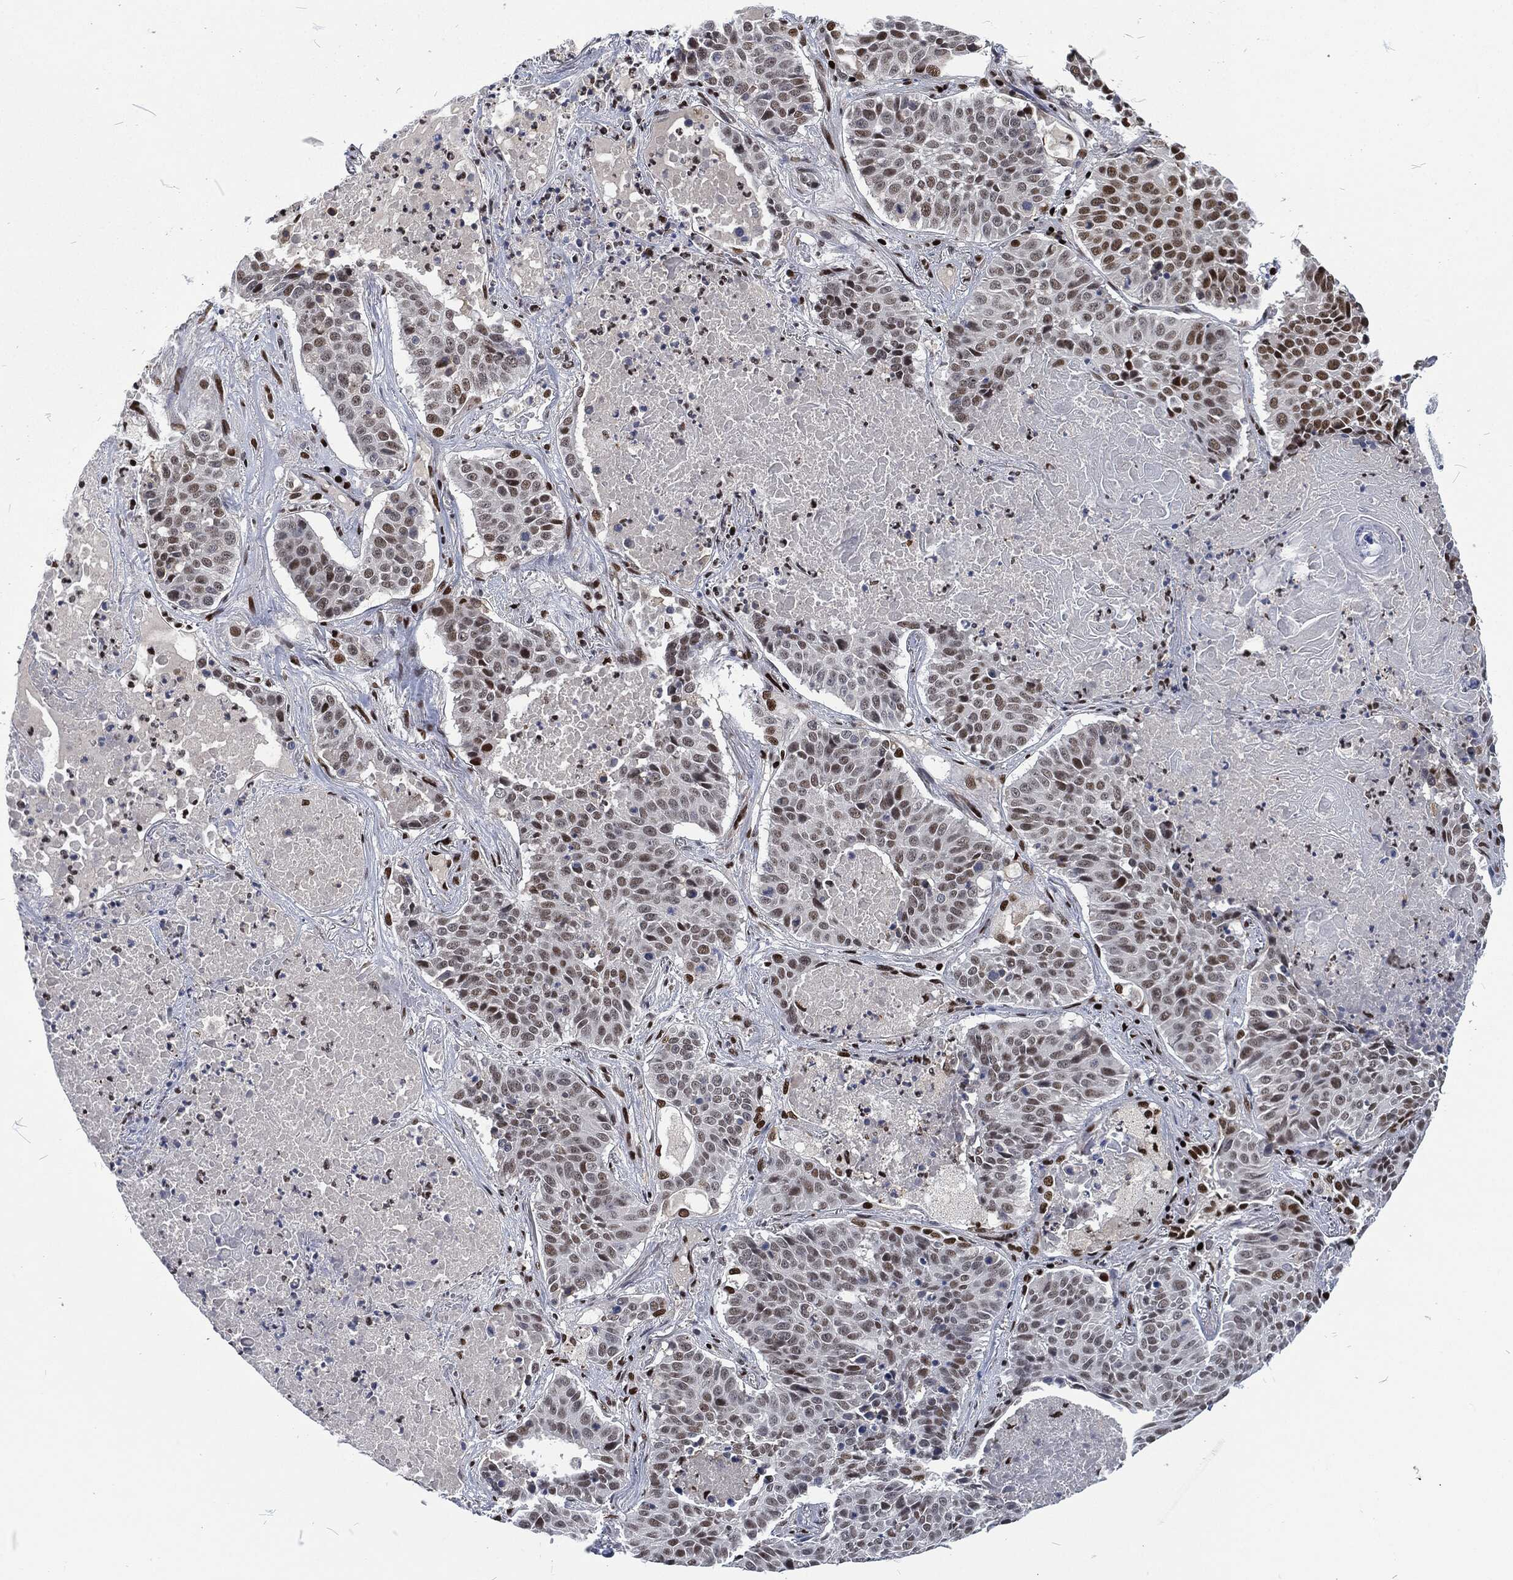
{"staining": {"intensity": "strong", "quantity": "<25%", "location": "nuclear"}, "tissue": "lung cancer", "cell_type": "Tumor cells", "image_type": "cancer", "snomed": [{"axis": "morphology", "description": "Squamous cell carcinoma, NOS"}, {"axis": "topography", "description": "Lung"}], "caption": "Immunohistochemical staining of lung cancer exhibits medium levels of strong nuclear staining in about <25% of tumor cells.", "gene": "DCPS", "patient": {"sex": "male", "age": 64}}